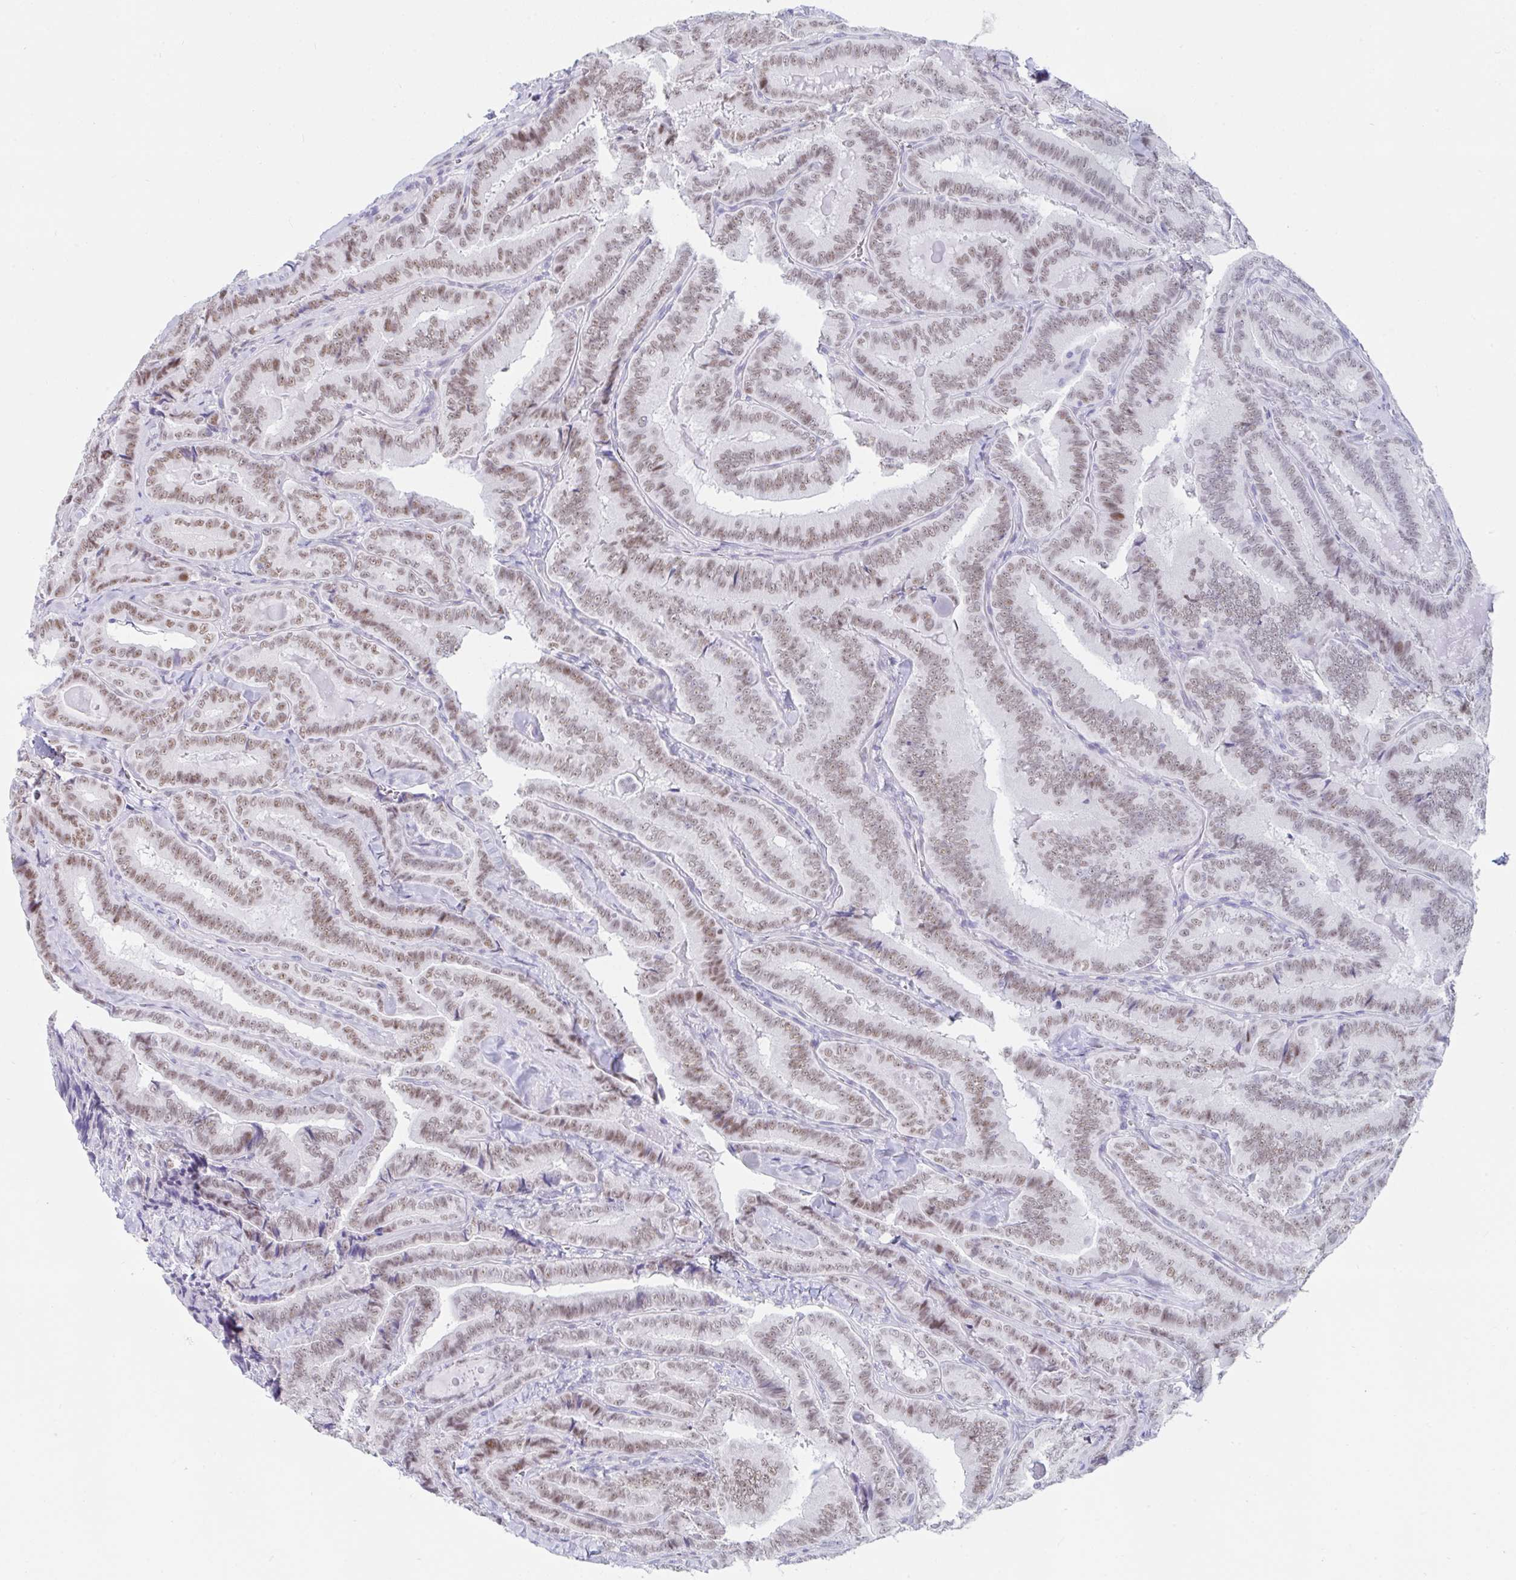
{"staining": {"intensity": "weak", "quantity": ">75%", "location": "nuclear"}, "tissue": "thyroid cancer", "cell_type": "Tumor cells", "image_type": "cancer", "snomed": [{"axis": "morphology", "description": "Papillary adenocarcinoma, NOS"}, {"axis": "topography", "description": "Thyroid gland"}], "caption": "Human thyroid cancer (papillary adenocarcinoma) stained with a brown dye demonstrates weak nuclear positive staining in about >75% of tumor cells.", "gene": "IKZF2", "patient": {"sex": "male", "age": 61}}